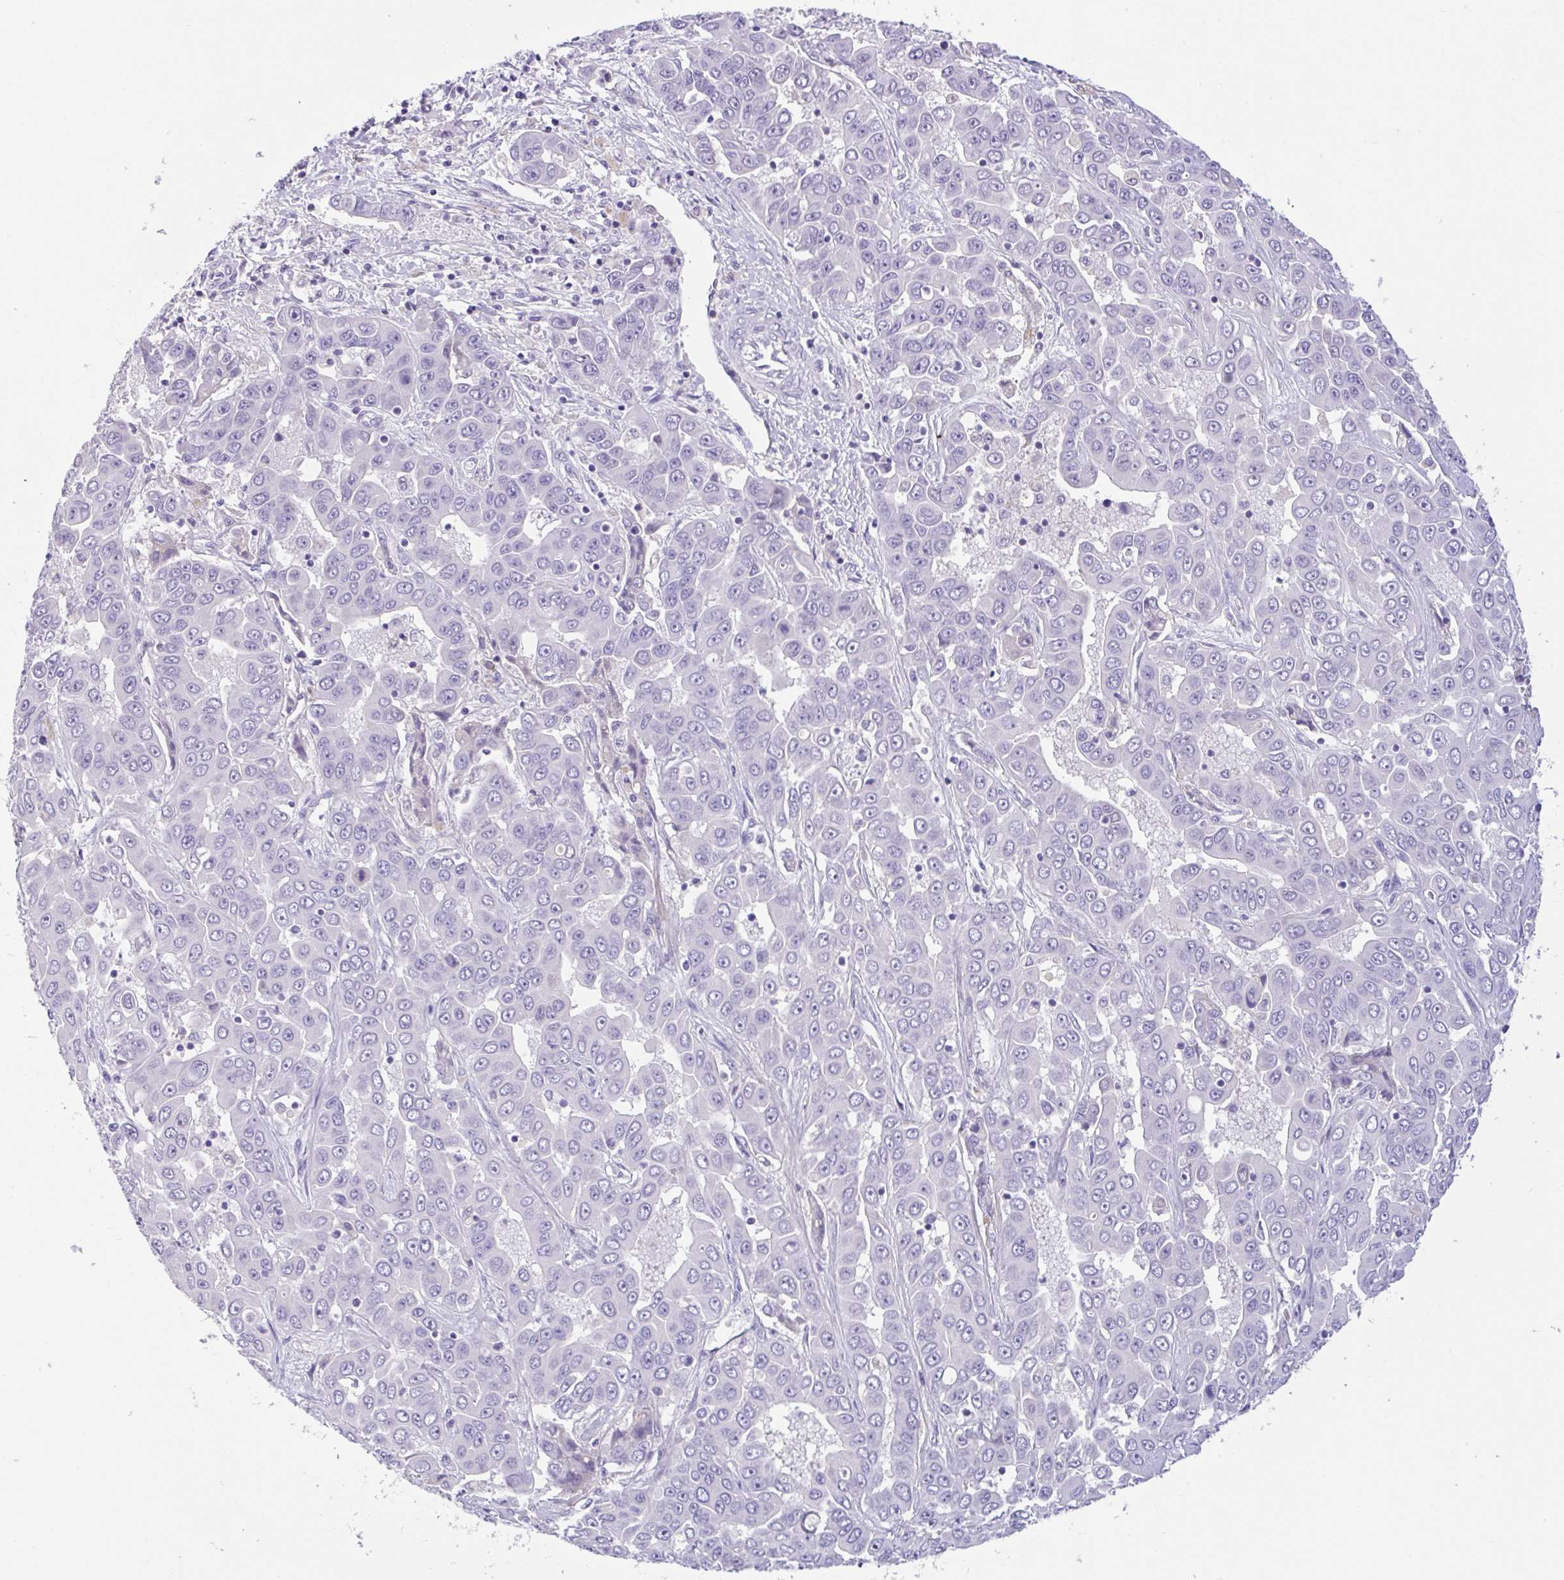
{"staining": {"intensity": "negative", "quantity": "none", "location": "none"}, "tissue": "liver cancer", "cell_type": "Tumor cells", "image_type": "cancer", "snomed": [{"axis": "morphology", "description": "Cholangiocarcinoma"}, {"axis": "topography", "description": "Liver"}], "caption": "DAB immunohistochemical staining of cholangiocarcinoma (liver) demonstrates no significant staining in tumor cells. (DAB immunohistochemistry, high magnification).", "gene": "FBXL20", "patient": {"sex": "female", "age": 52}}